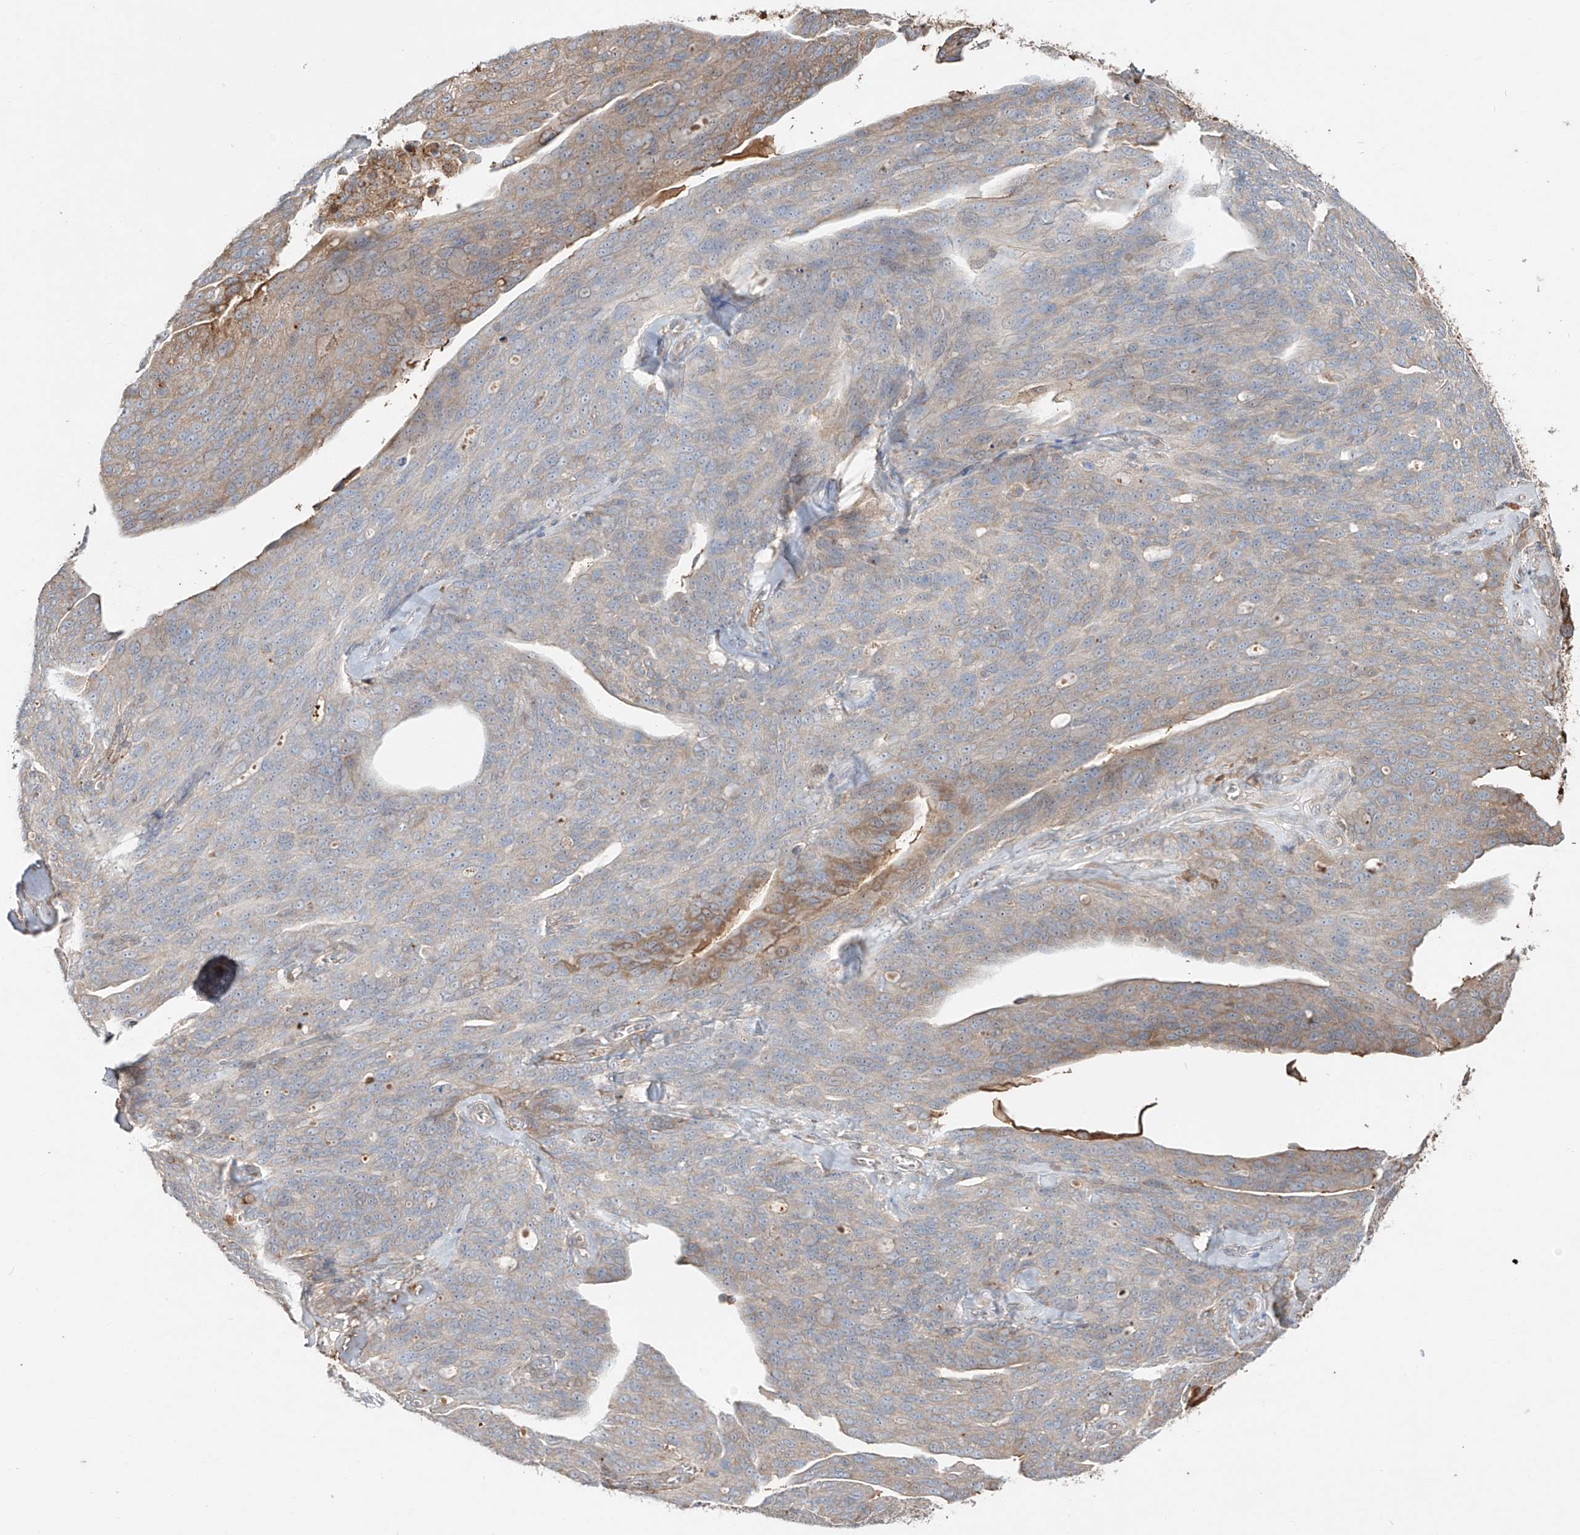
{"staining": {"intensity": "weak", "quantity": "<25%", "location": "cytoplasmic/membranous"}, "tissue": "ovarian cancer", "cell_type": "Tumor cells", "image_type": "cancer", "snomed": [{"axis": "morphology", "description": "Carcinoma, endometroid"}, {"axis": "topography", "description": "Ovary"}], "caption": "Protein analysis of ovarian endometroid carcinoma reveals no significant positivity in tumor cells.", "gene": "ERO1A", "patient": {"sex": "female", "age": 60}}